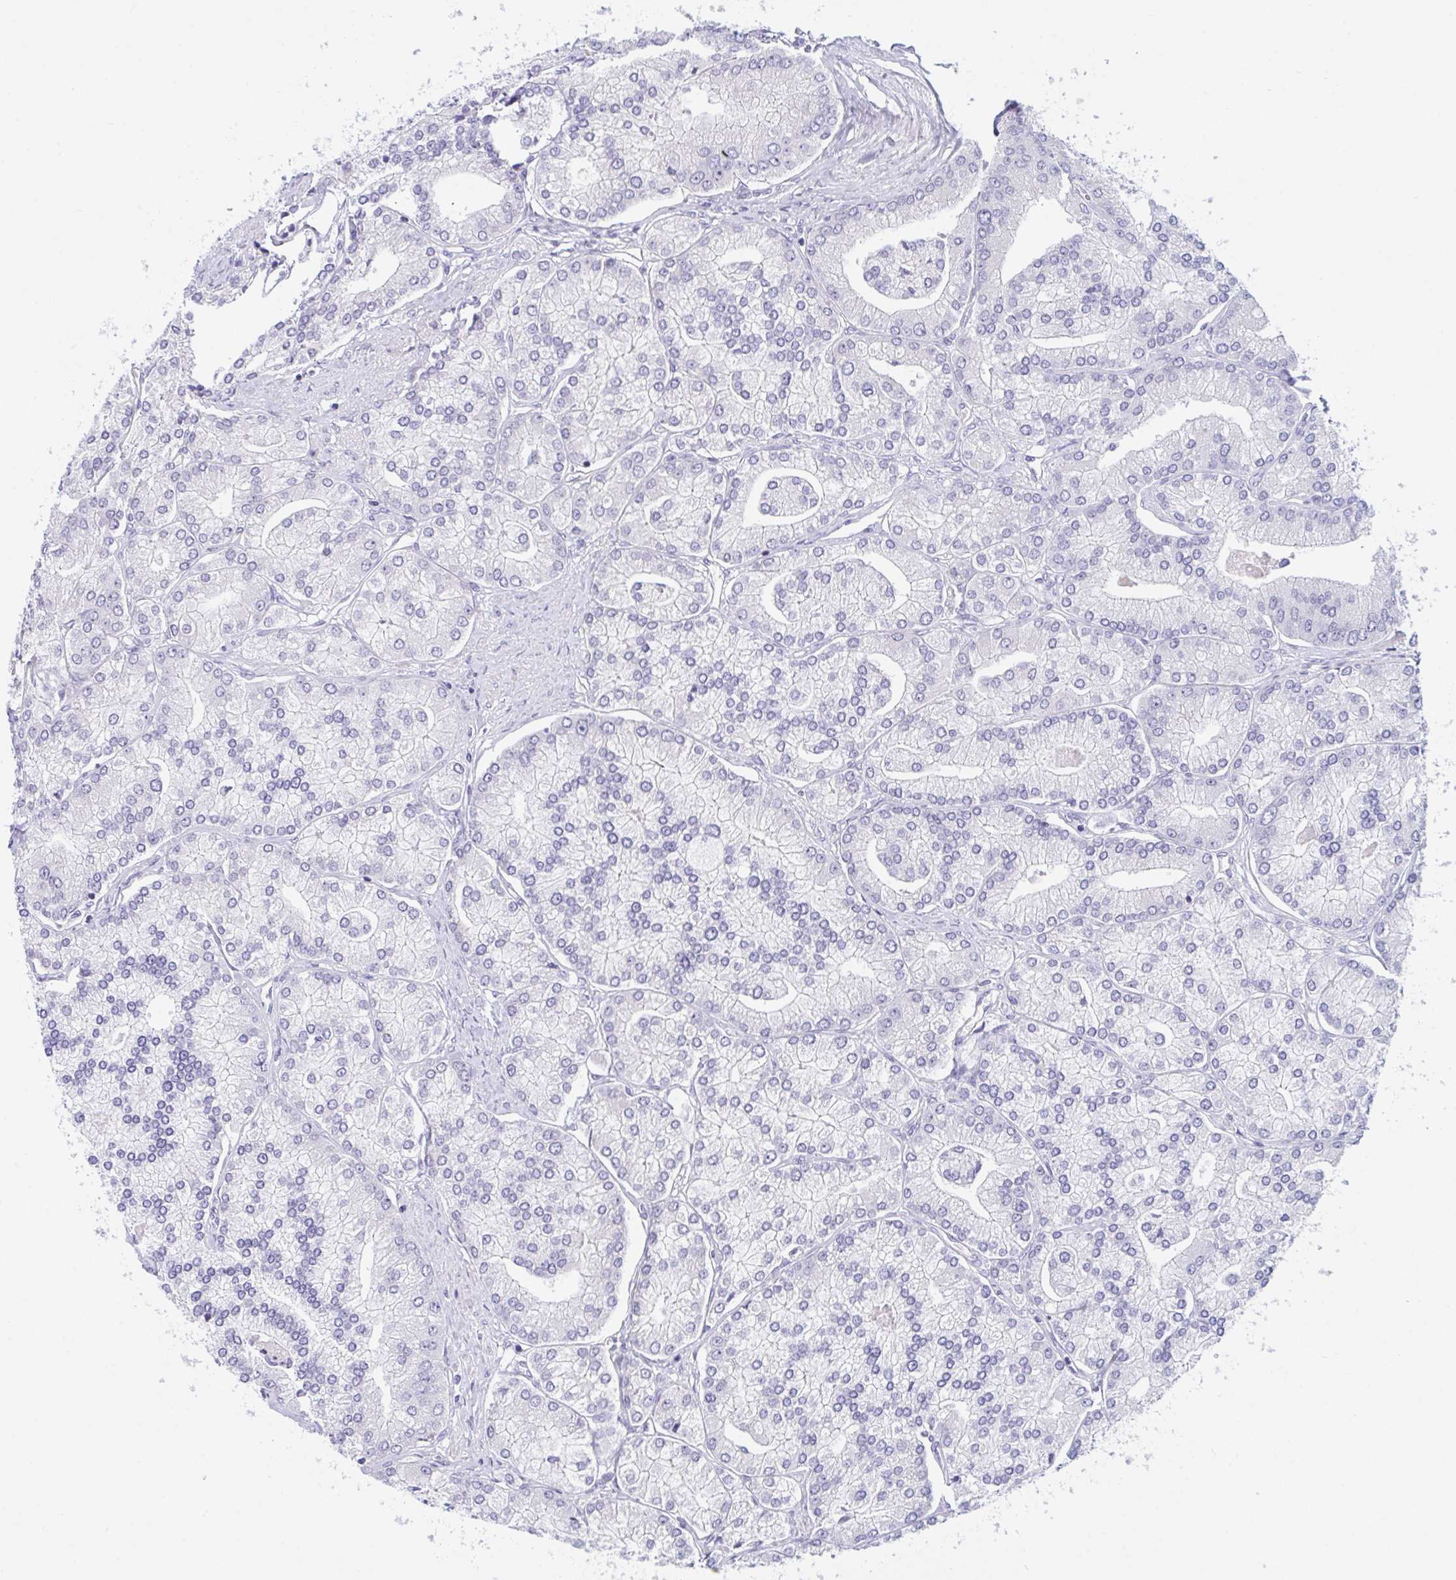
{"staining": {"intensity": "negative", "quantity": "none", "location": "none"}, "tissue": "prostate cancer", "cell_type": "Tumor cells", "image_type": "cancer", "snomed": [{"axis": "morphology", "description": "Adenocarcinoma, High grade"}, {"axis": "topography", "description": "Prostate"}], "caption": "Tumor cells show no significant protein expression in prostate cancer (high-grade adenocarcinoma). (DAB (3,3'-diaminobenzidine) immunohistochemistry with hematoxylin counter stain).", "gene": "NAA30", "patient": {"sex": "male", "age": 61}}